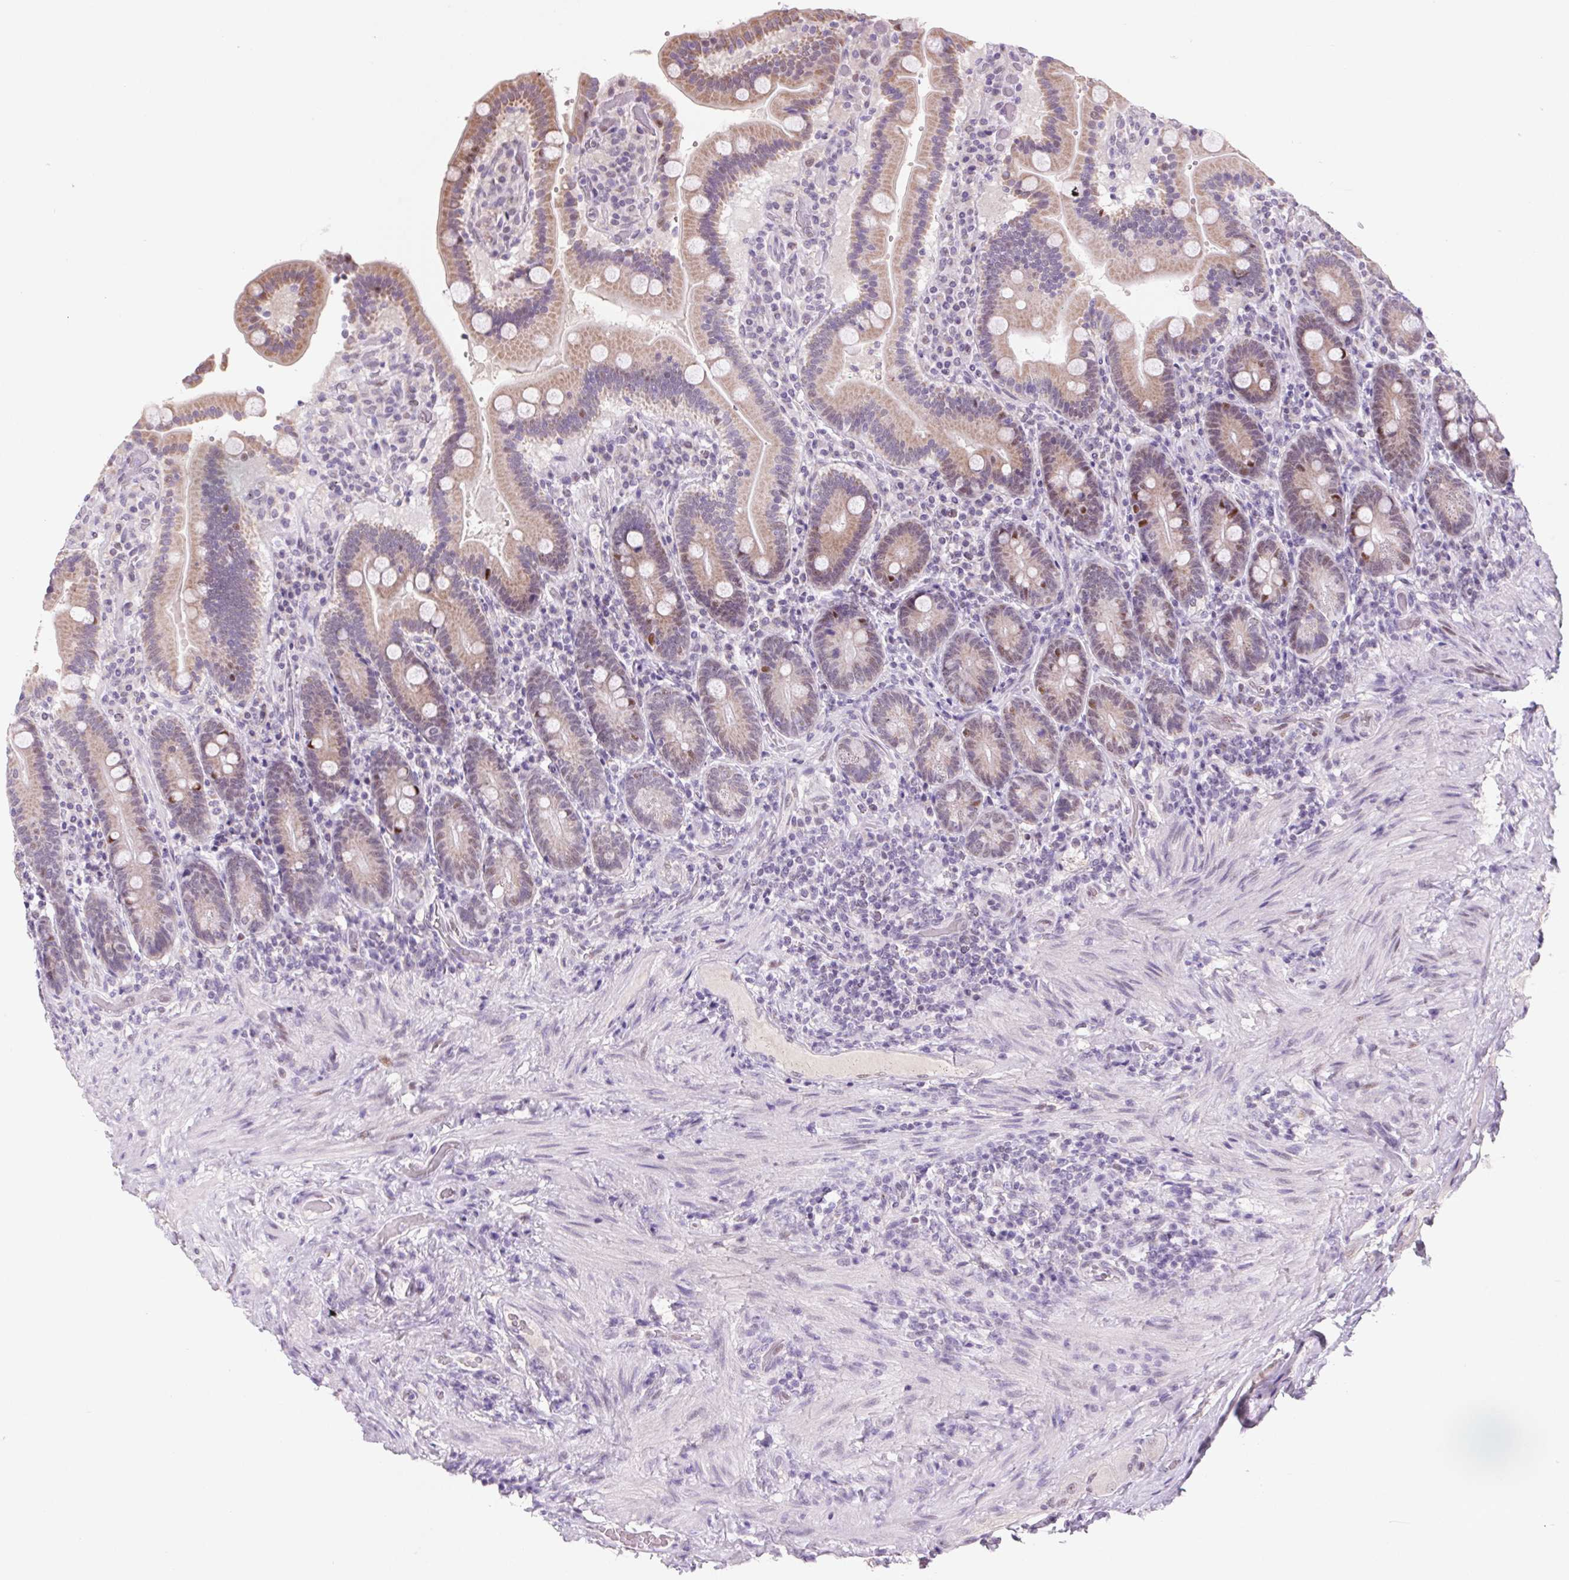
{"staining": {"intensity": "moderate", "quantity": "25%-75%", "location": "cytoplasmic/membranous,nuclear"}, "tissue": "duodenum", "cell_type": "Glandular cells", "image_type": "normal", "snomed": [{"axis": "morphology", "description": "Normal tissue, NOS"}, {"axis": "topography", "description": "Duodenum"}], "caption": "A medium amount of moderate cytoplasmic/membranous,nuclear staining is seen in about 25%-75% of glandular cells in benign duodenum. (DAB IHC with brightfield microscopy, high magnification).", "gene": "DPPA5", "patient": {"sex": "female", "age": 62}}